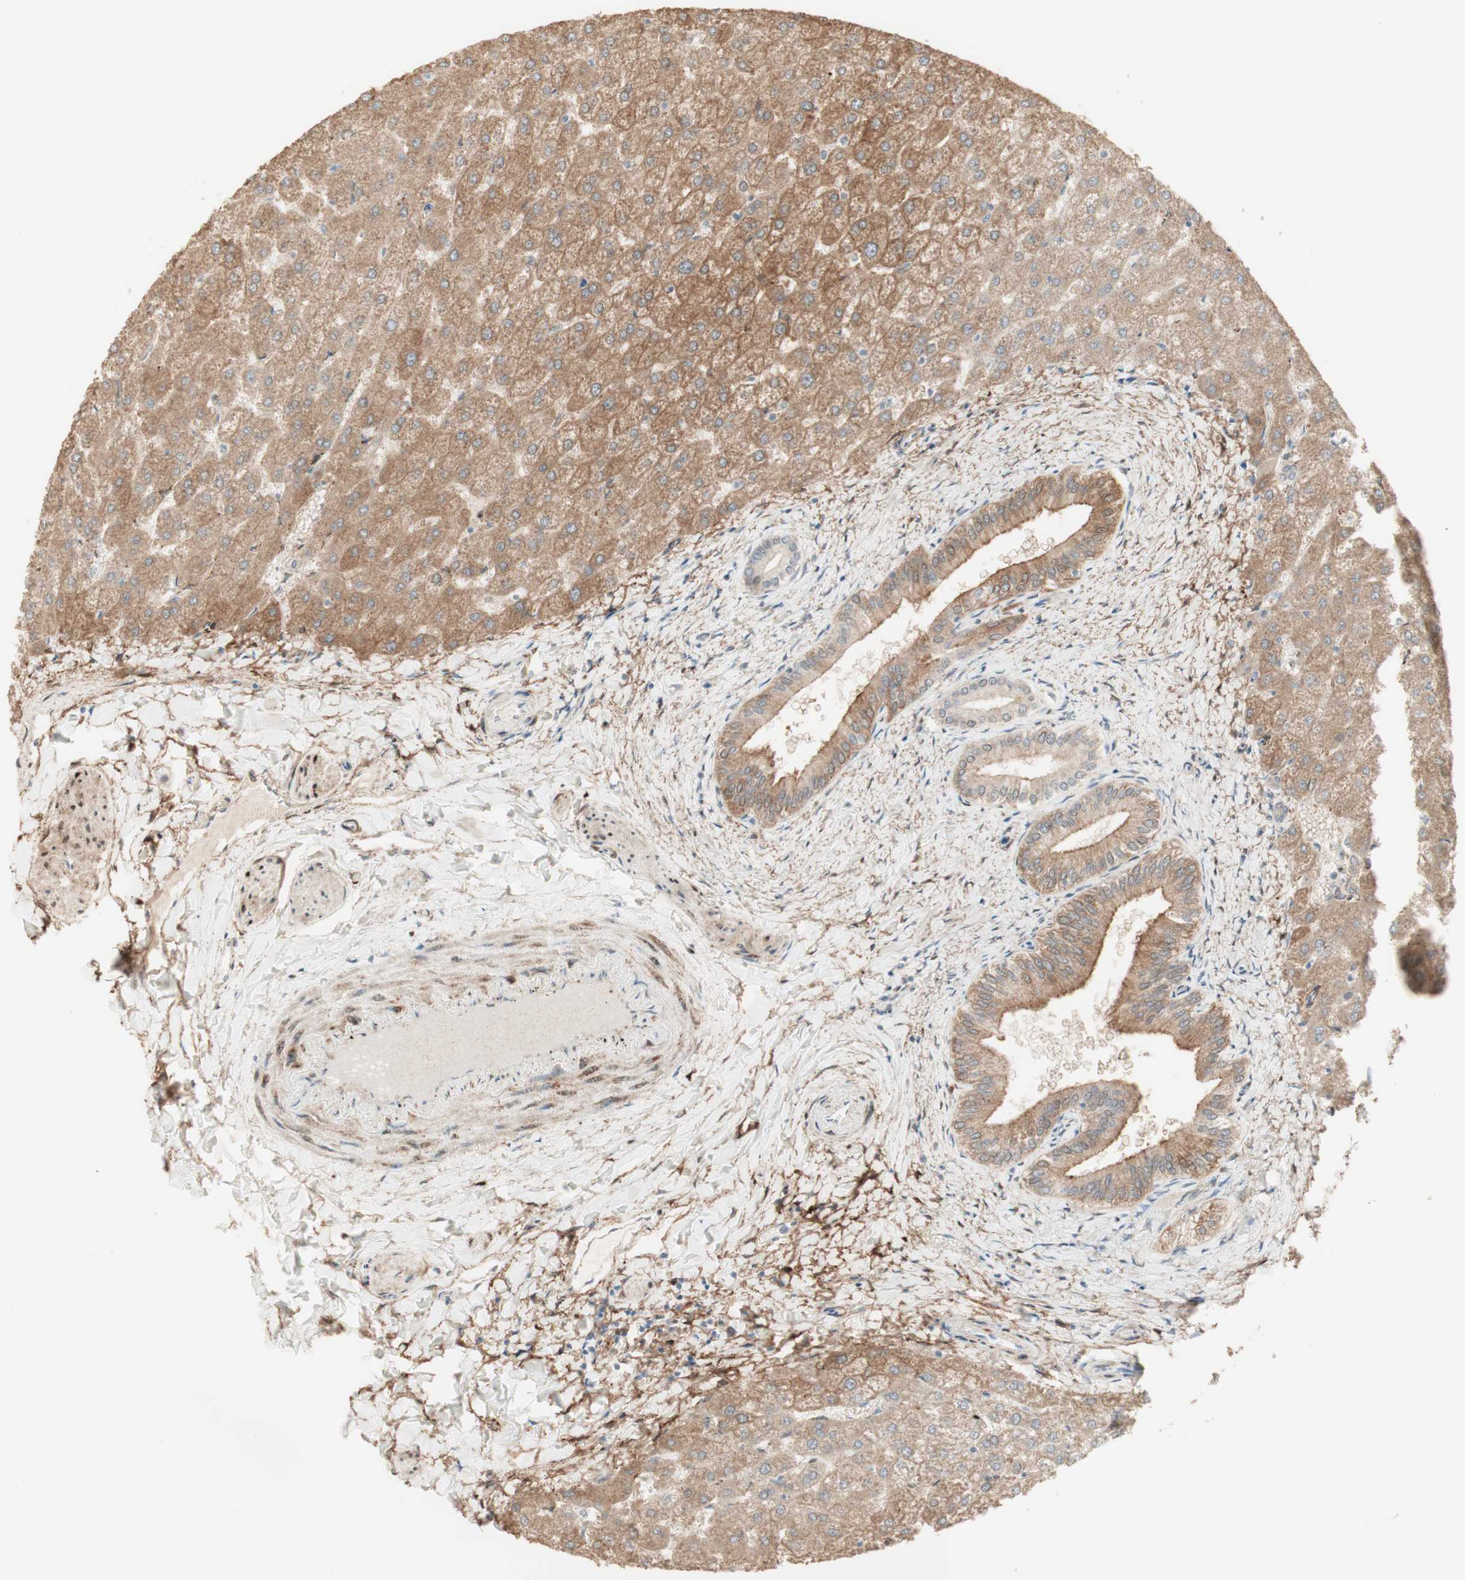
{"staining": {"intensity": "weak", "quantity": ">75%", "location": "cytoplasmic/membranous"}, "tissue": "liver", "cell_type": "Cholangiocytes", "image_type": "normal", "snomed": [{"axis": "morphology", "description": "Normal tissue, NOS"}, {"axis": "topography", "description": "Liver"}], "caption": "This micrograph displays immunohistochemistry staining of unremarkable liver, with low weak cytoplasmic/membranous positivity in approximately >75% of cholangiocytes.", "gene": "MUC3A", "patient": {"sex": "female", "age": 32}}